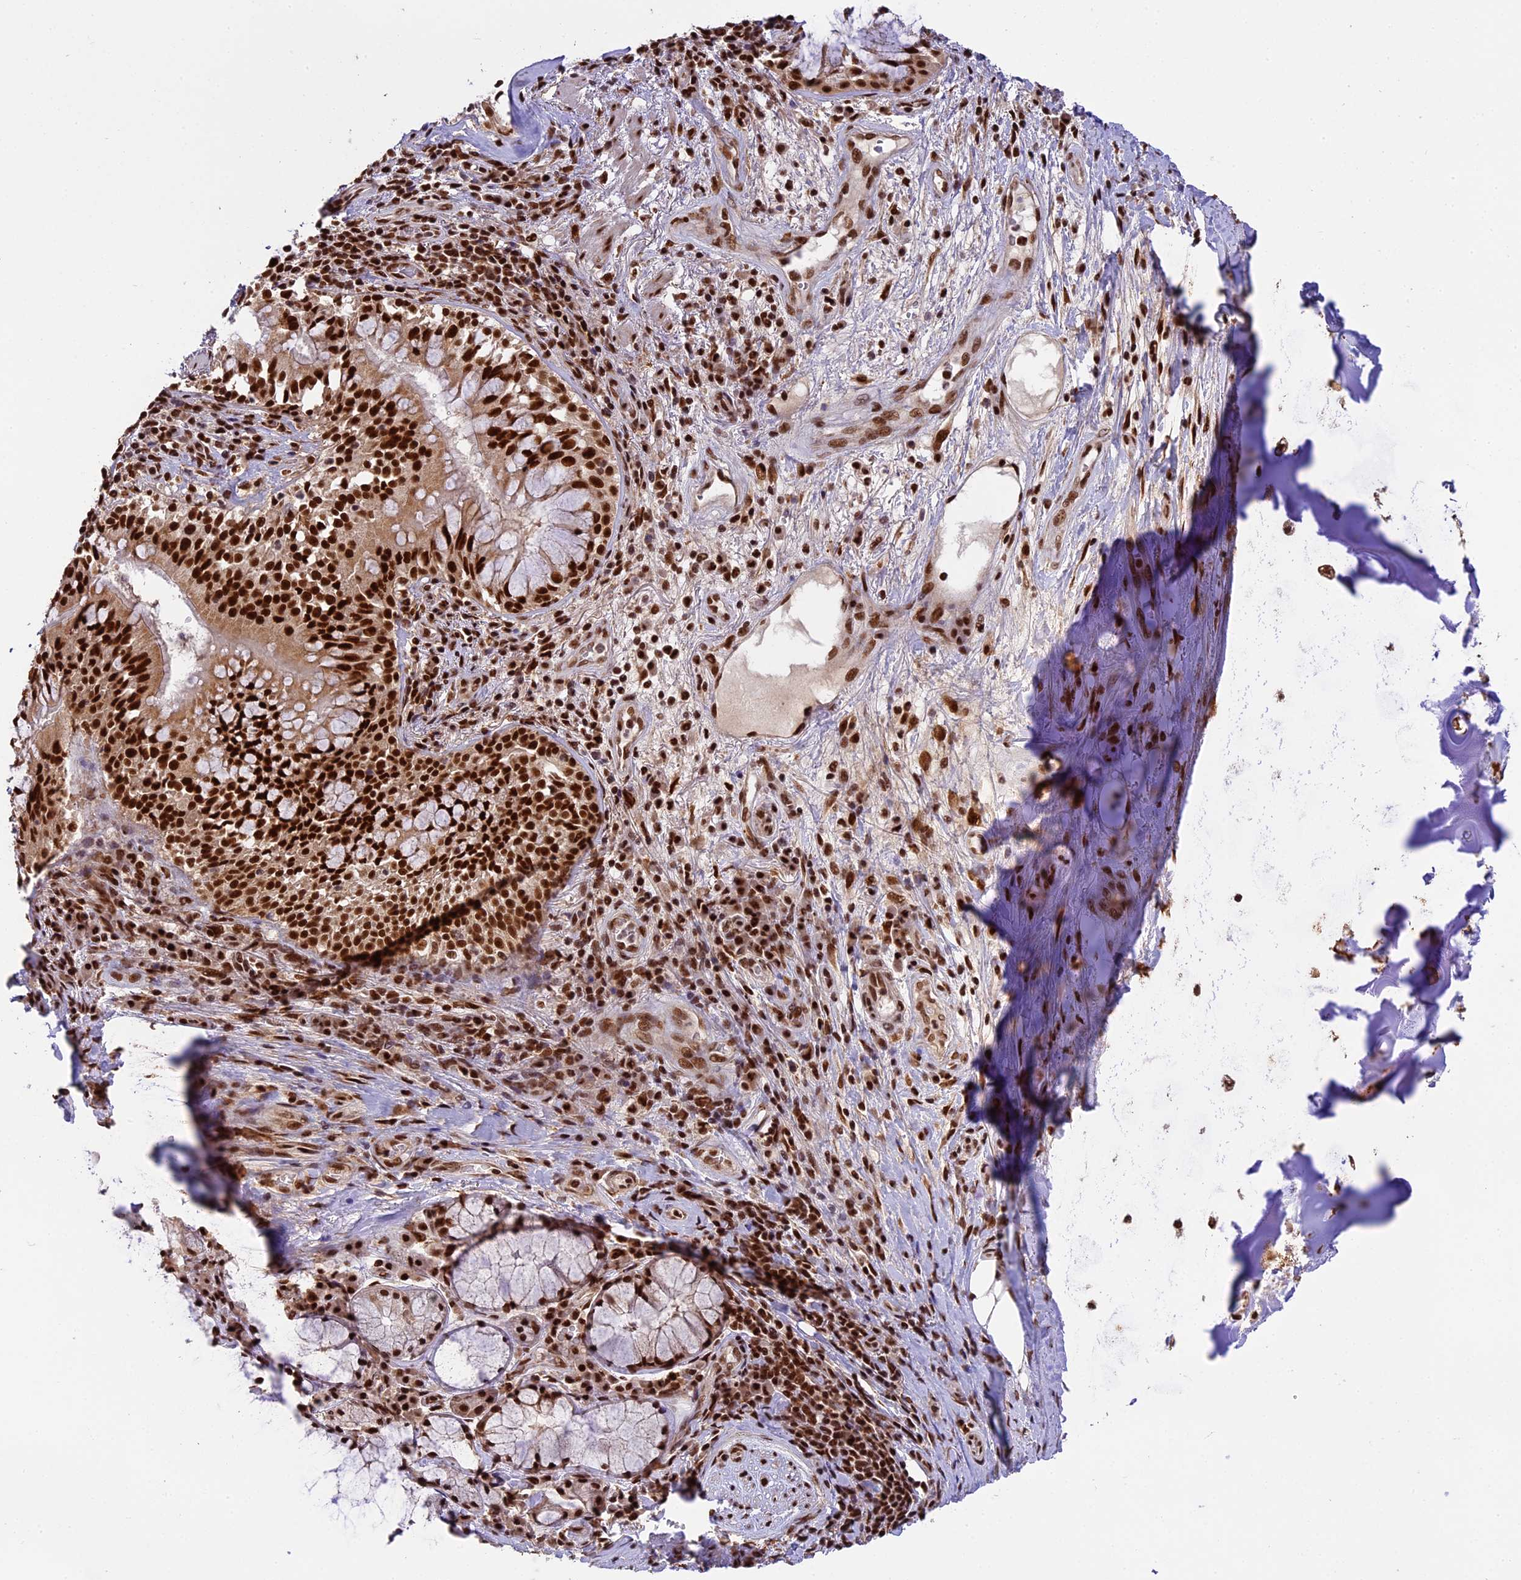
{"staining": {"intensity": "moderate", "quantity": ">75%", "location": "nuclear"}, "tissue": "adipose tissue", "cell_type": "Adipocytes", "image_type": "normal", "snomed": [{"axis": "morphology", "description": "Normal tissue, NOS"}, {"axis": "morphology", "description": "Squamous cell carcinoma, NOS"}, {"axis": "topography", "description": "Bronchus"}, {"axis": "topography", "description": "Lung"}], "caption": "This photomicrograph reveals immunohistochemistry (IHC) staining of unremarkable human adipose tissue, with medium moderate nuclear positivity in approximately >75% of adipocytes.", "gene": "RAMACL", "patient": {"sex": "male", "age": 64}}